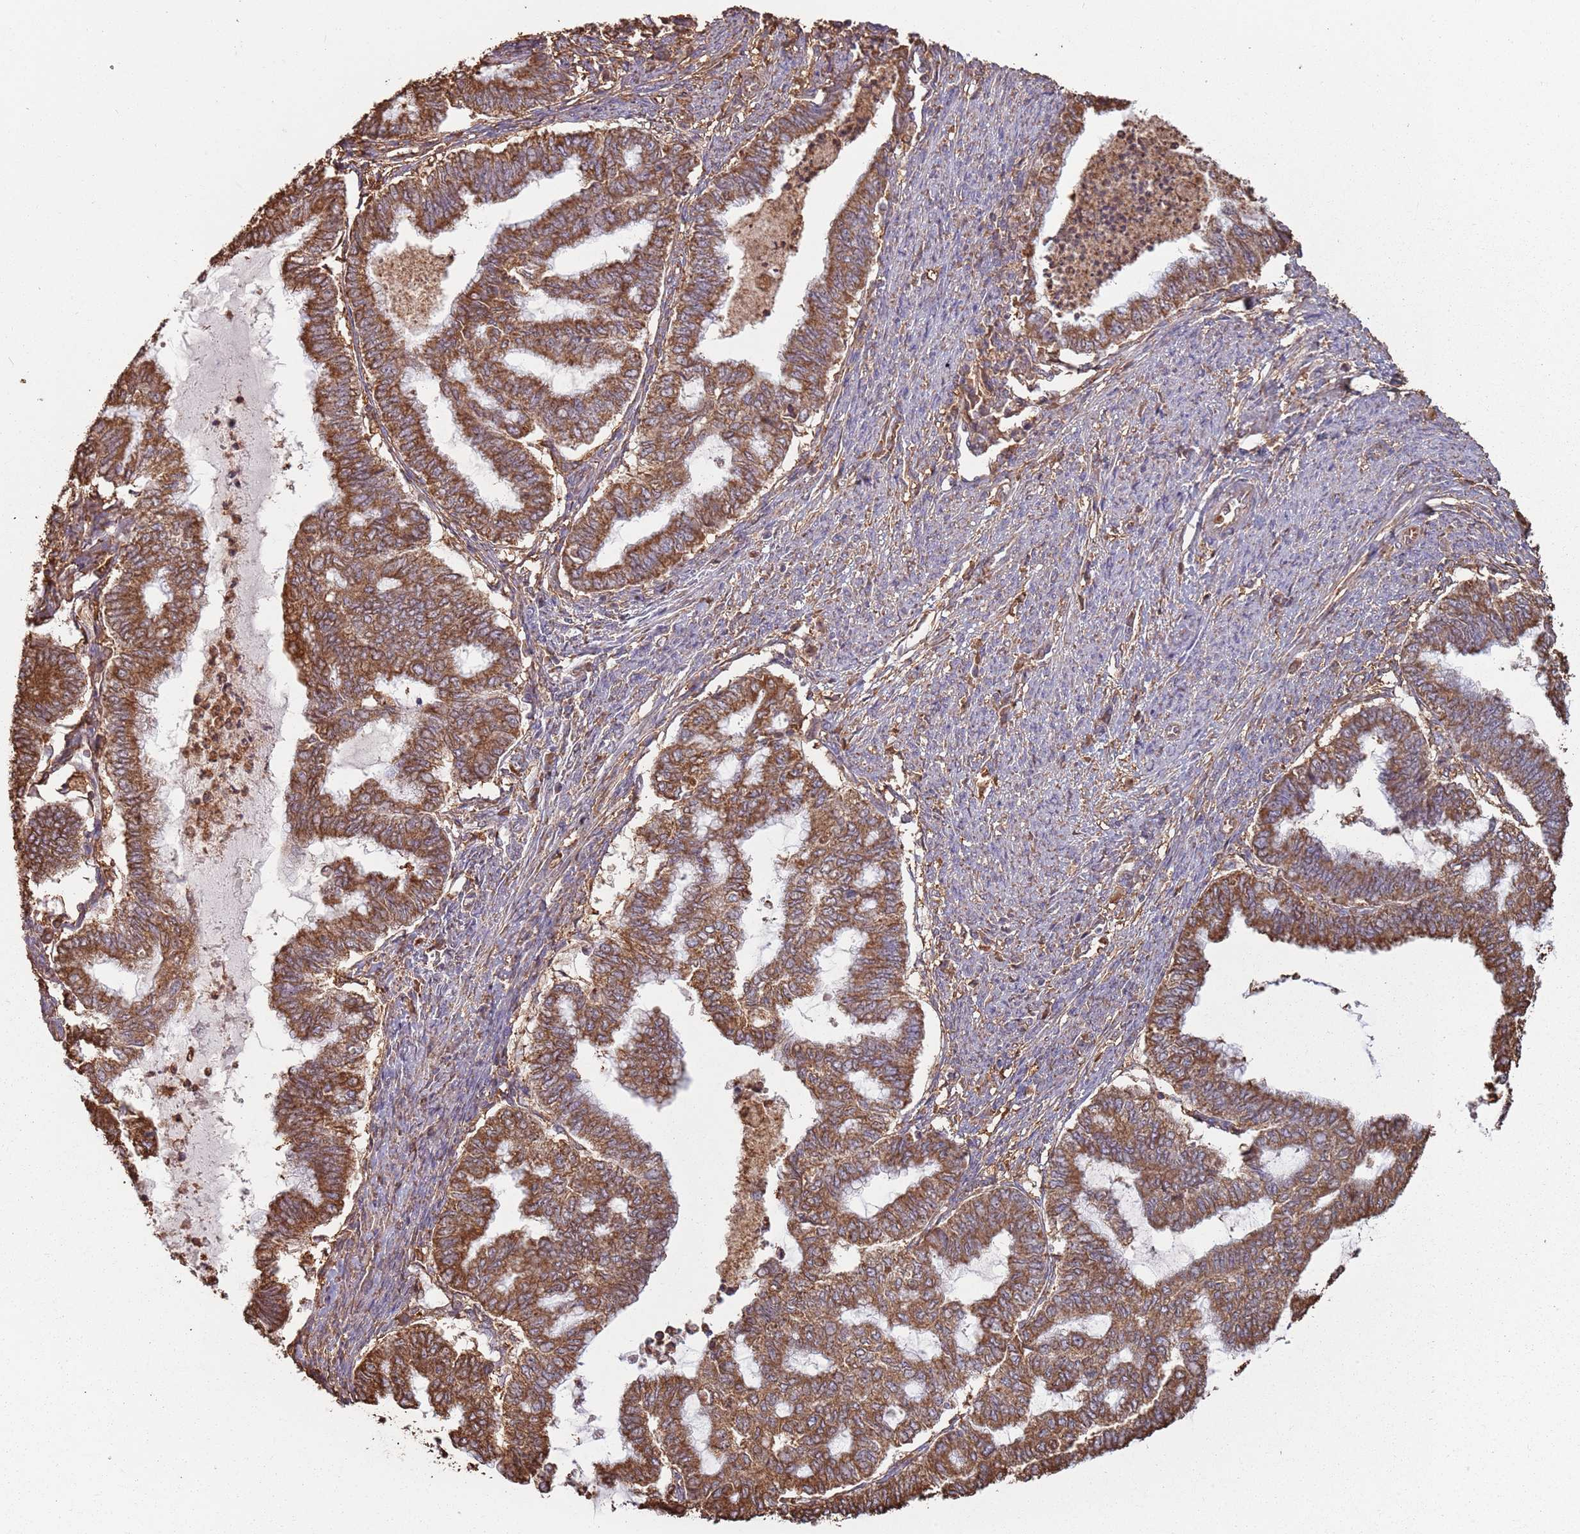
{"staining": {"intensity": "strong", "quantity": ">75%", "location": "cytoplasmic/membranous"}, "tissue": "endometrial cancer", "cell_type": "Tumor cells", "image_type": "cancer", "snomed": [{"axis": "morphology", "description": "Adenocarcinoma, NOS"}, {"axis": "topography", "description": "Endometrium"}], "caption": "Strong cytoplasmic/membranous staining for a protein is identified in approximately >75% of tumor cells of endometrial cancer using IHC.", "gene": "ATOSB", "patient": {"sex": "female", "age": 79}}